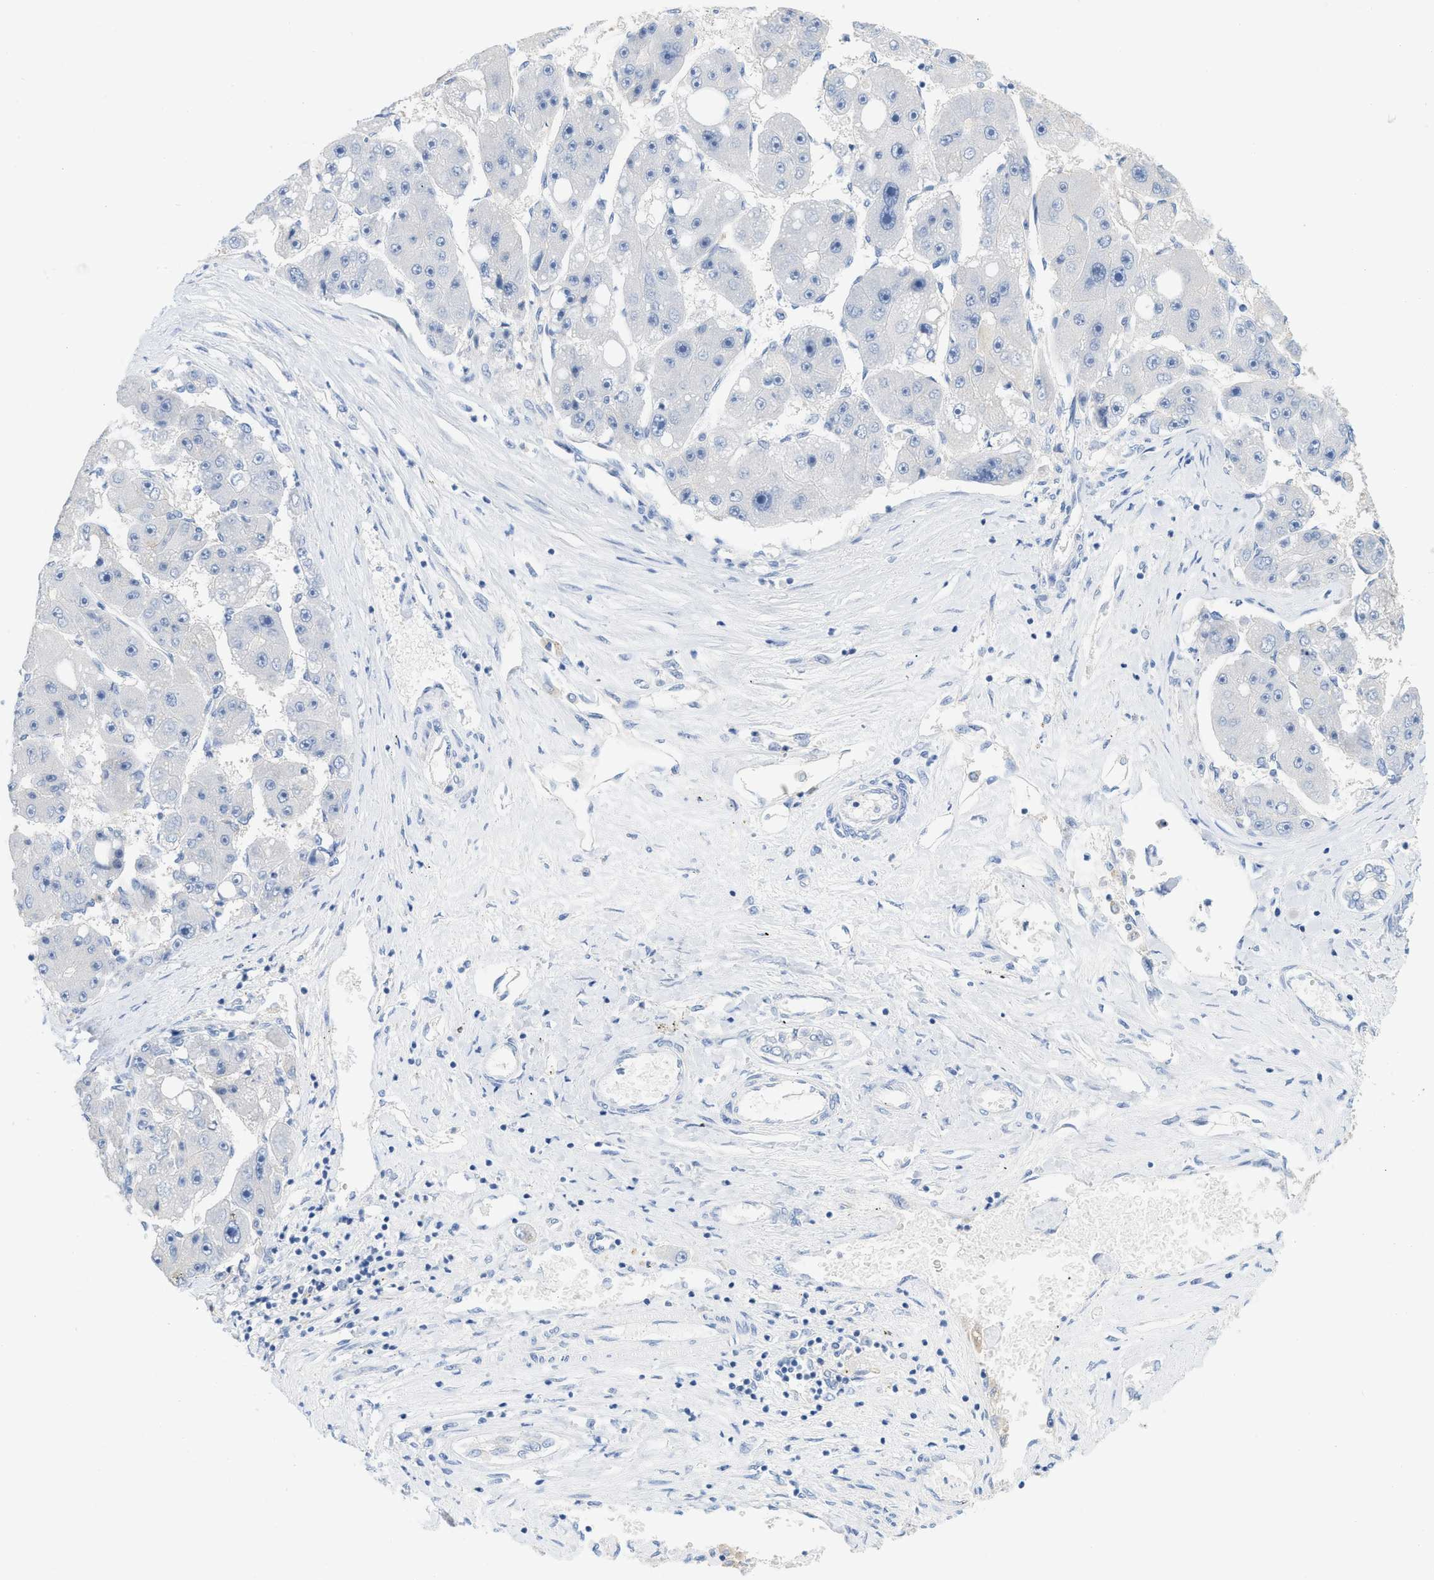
{"staining": {"intensity": "negative", "quantity": "none", "location": "none"}, "tissue": "liver cancer", "cell_type": "Tumor cells", "image_type": "cancer", "snomed": [{"axis": "morphology", "description": "Carcinoma, Hepatocellular, NOS"}, {"axis": "topography", "description": "Liver"}], "caption": "Immunohistochemical staining of liver cancer (hepatocellular carcinoma) reveals no significant positivity in tumor cells.", "gene": "PAPPA", "patient": {"sex": "female", "age": 61}}